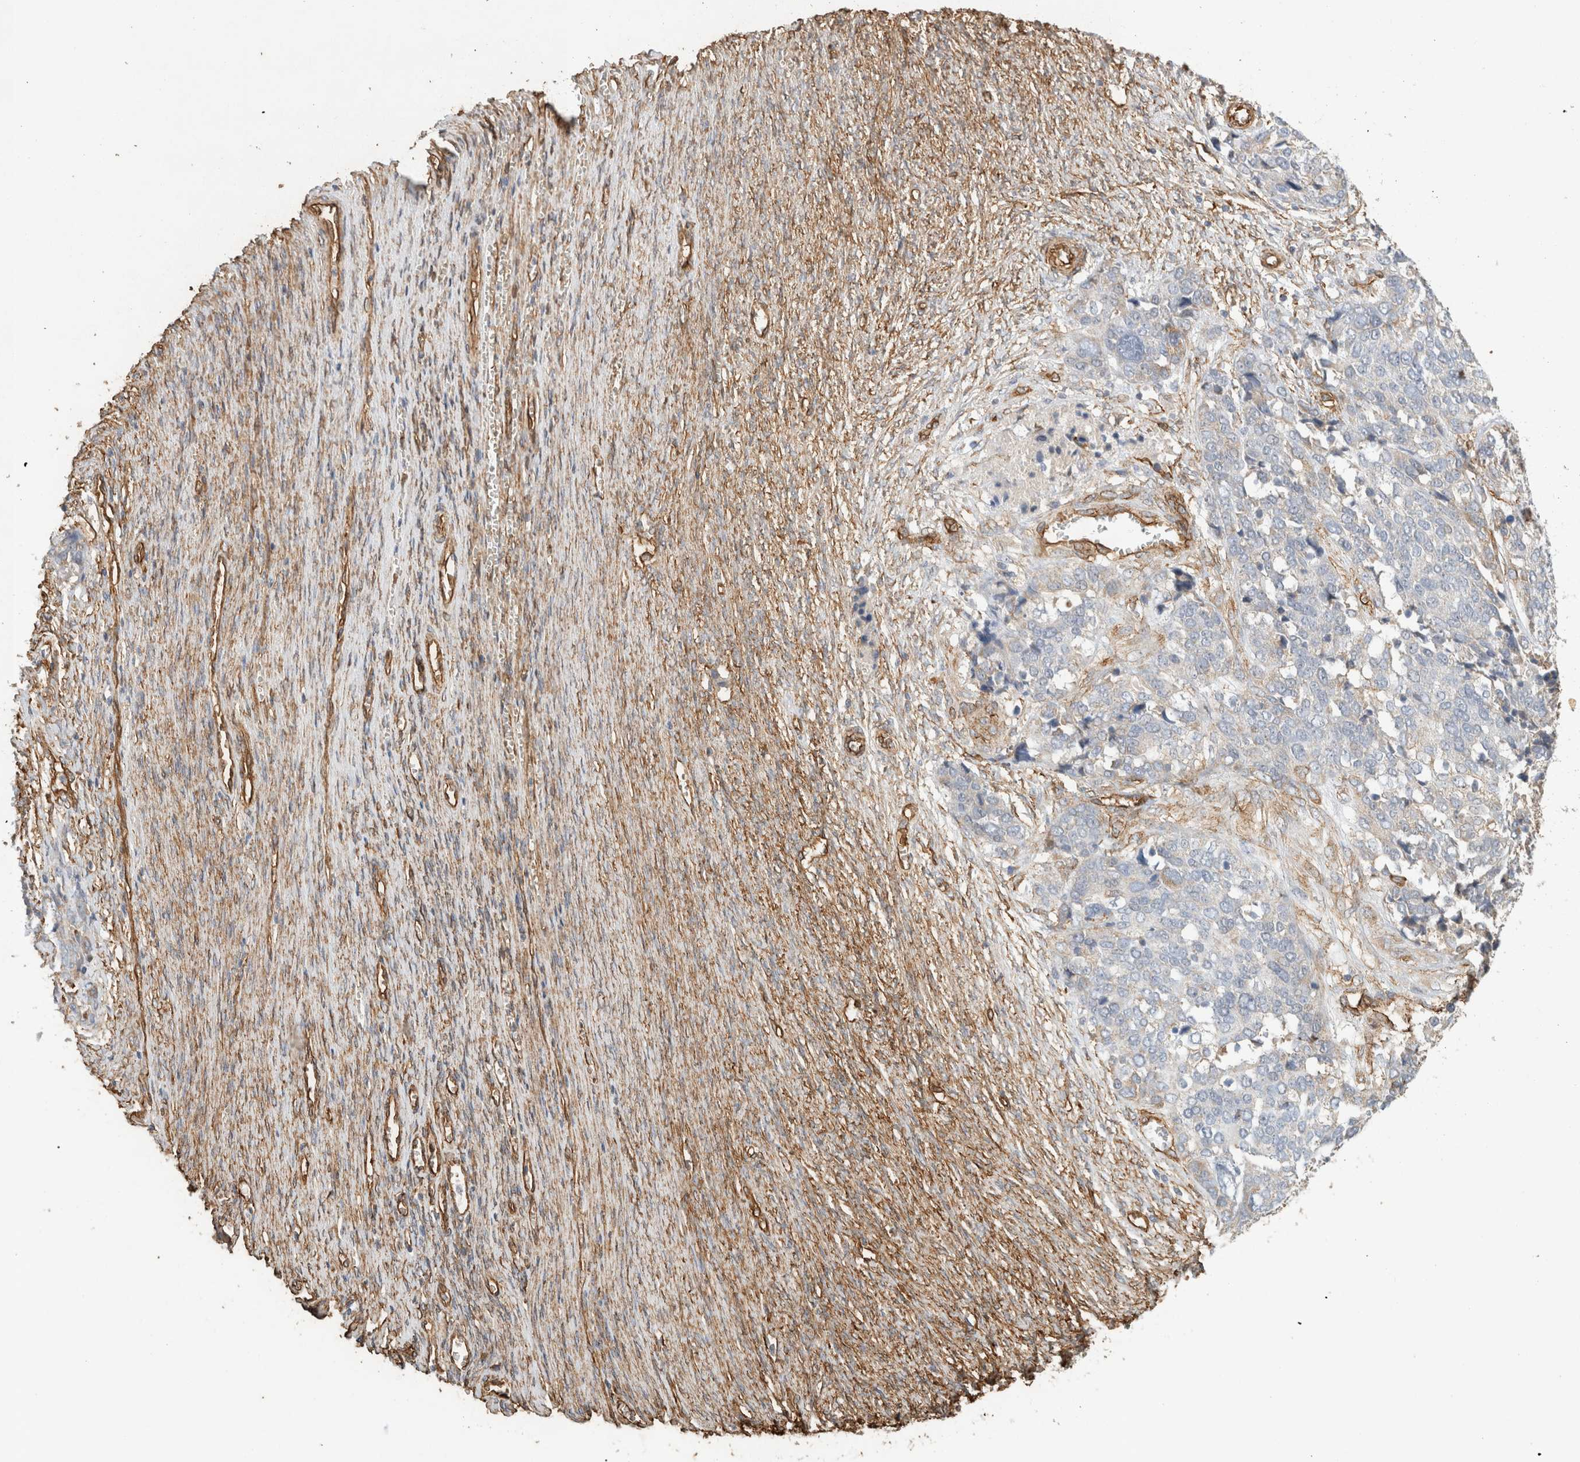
{"staining": {"intensity": "negative", "quantity": "none", "location": "none"}, "tissue": "ovarian cancer", "cell_type": "Tumor cells", "image_type": "cancer", "snomed": [{"axis": "morphology", "description": "Cystadenocarcinoma, serous, NOS"}, {"axis": "topography", "description": "Ovary"}], "caption": "Immunohistochemical staining of serous cystadenocarcinoma (ovarian) reveals no significant staining in tumor cells. (Stains: DAB (3,3'-diaminobenzidine) immunohistochemistry with hematoxylin counter stain, Microscopy: brightfield microscopy at high magnification).", "gene": "JMJD4", "patient": {"sex": "female", "age": 44}}